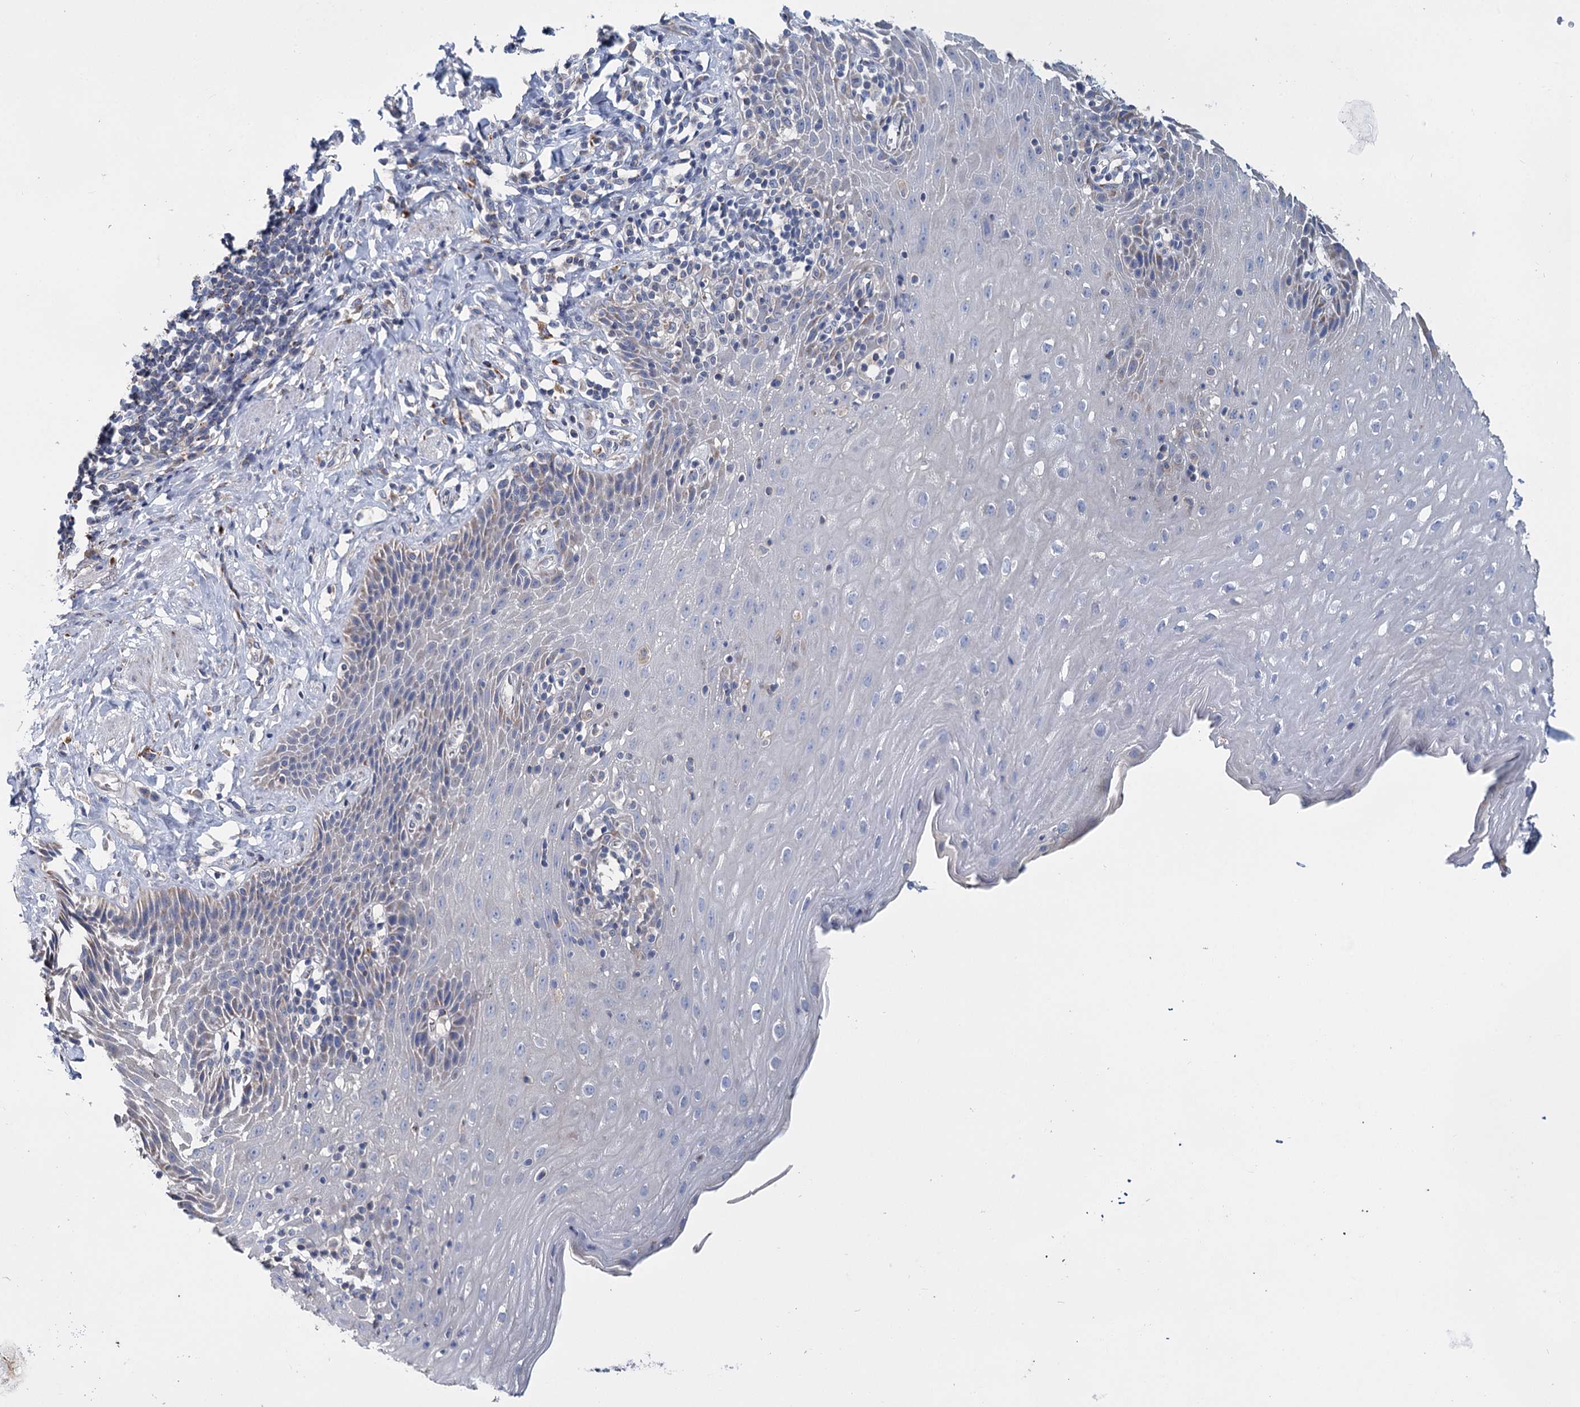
{"staining": {"intensity": "weak", "quantity": "<25%", "location": "cytoplasmic/membranous"}, "tissue": "esophagus", "cell_type": "Squamous epithelial cells", "image_type": "normal", "snomed": [{"axis": "morphology", "description": "Normal tissue, NOS"}, {"axis": "topography", "description": "Esophagus"}], "caption": "IHC image of normal esophagus: human esophagus stained with DAB displays no significant protein staining in squamous epithelial cells.", "gene": "ANKRD16", "patient": {"sex": "female", "age": 61}}